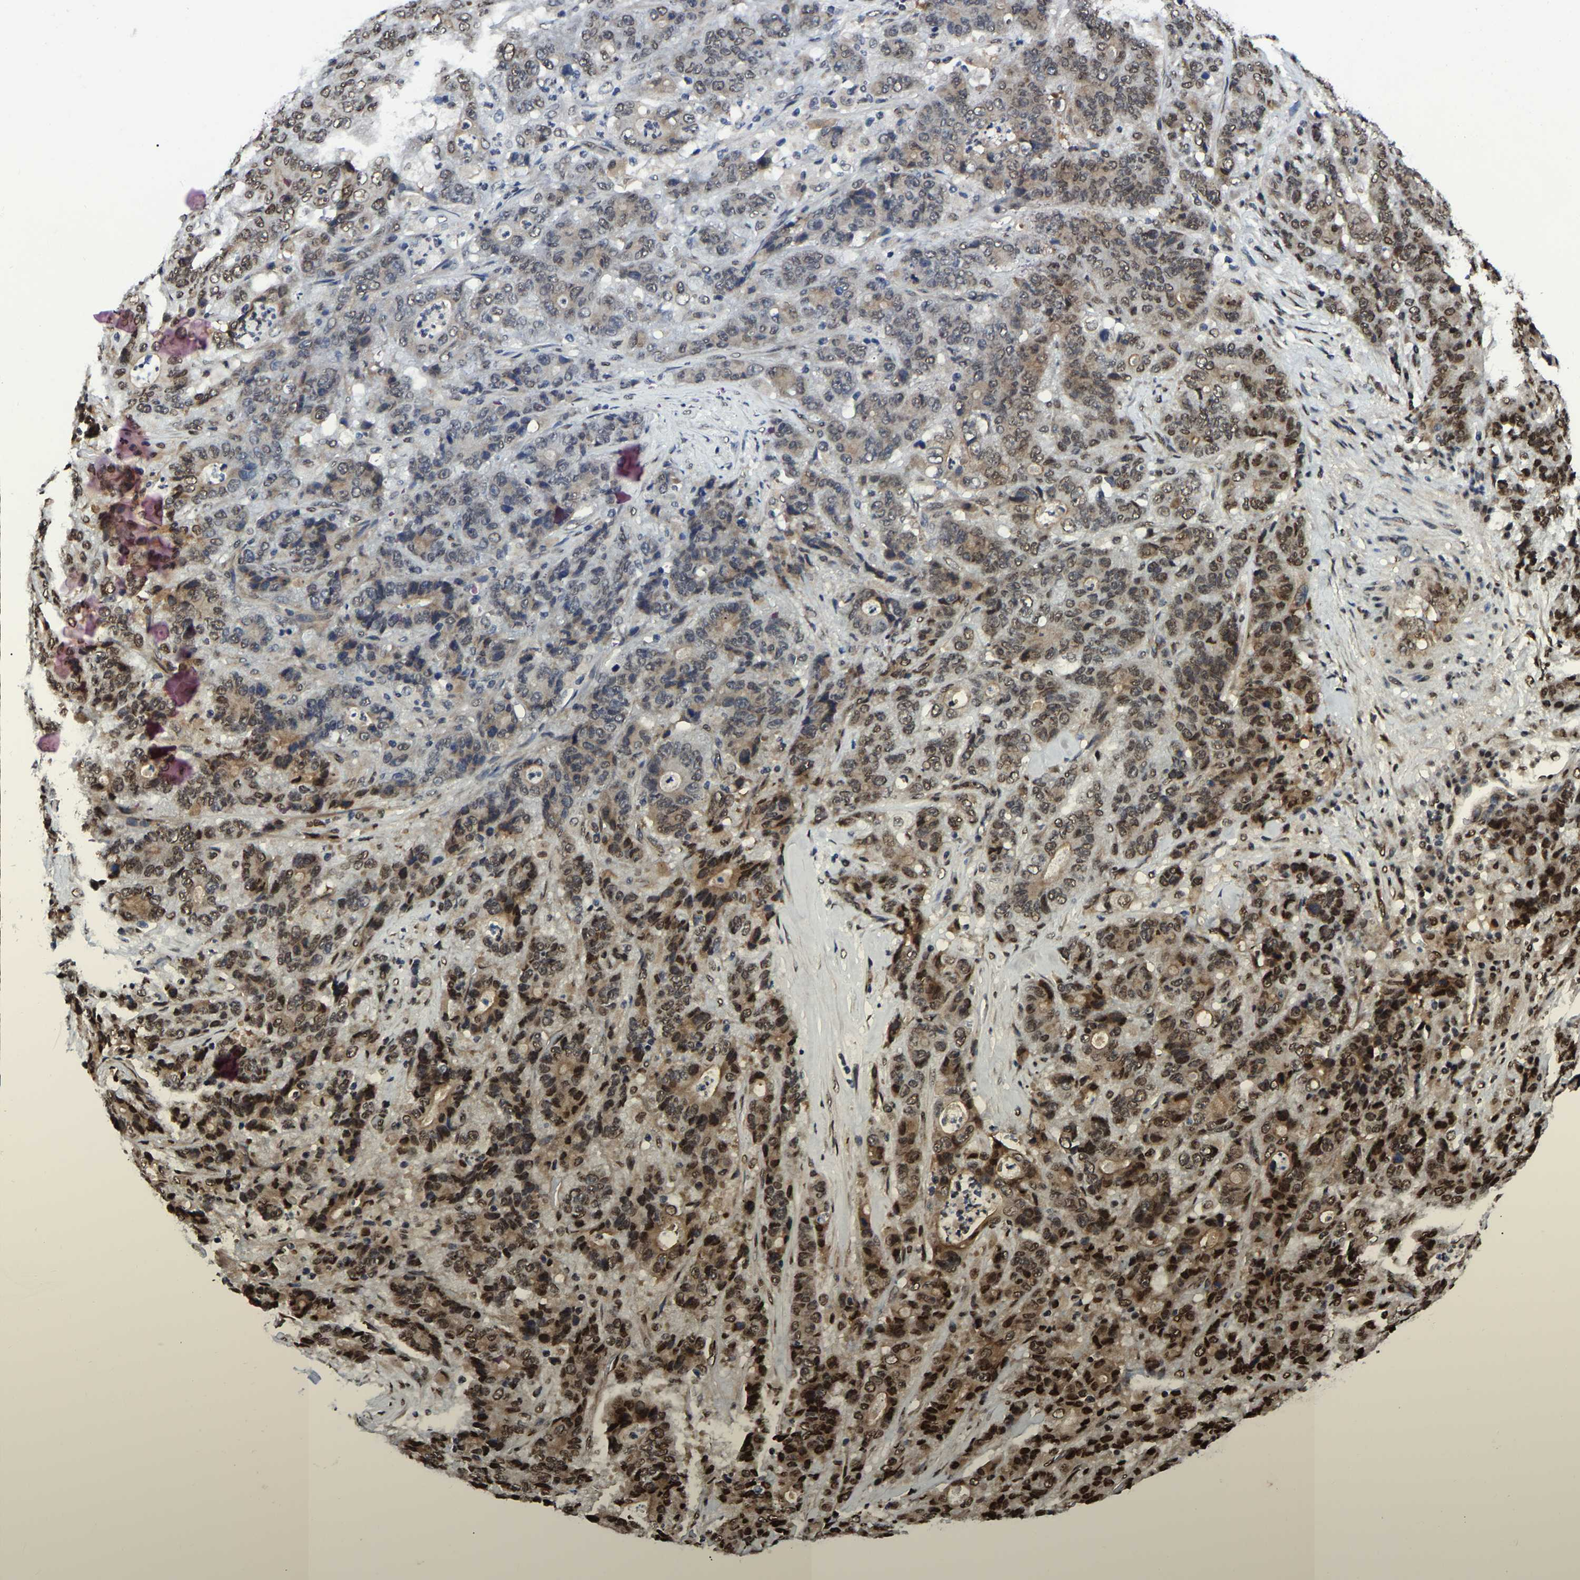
{"staining": {"intensity": "strong", "quantity": "25%-75%", "location": "nuclear"}, "tissue": "stomach cancer", "cell_type": "Tumor cells", "image_type": "cancer", "snomed": [{"axis": "morphology", "description": "Adenocarcinoma, NOS"}, {"axis": "topography", "description": "Stomach"}], "caption": "Stomach cancer (adenocarcinoma) stained for a protein exhibits strong nuclear positivity in tumor cells.", "gene": "TRIM35", "patient": {"sex": "female", "age": 73}}